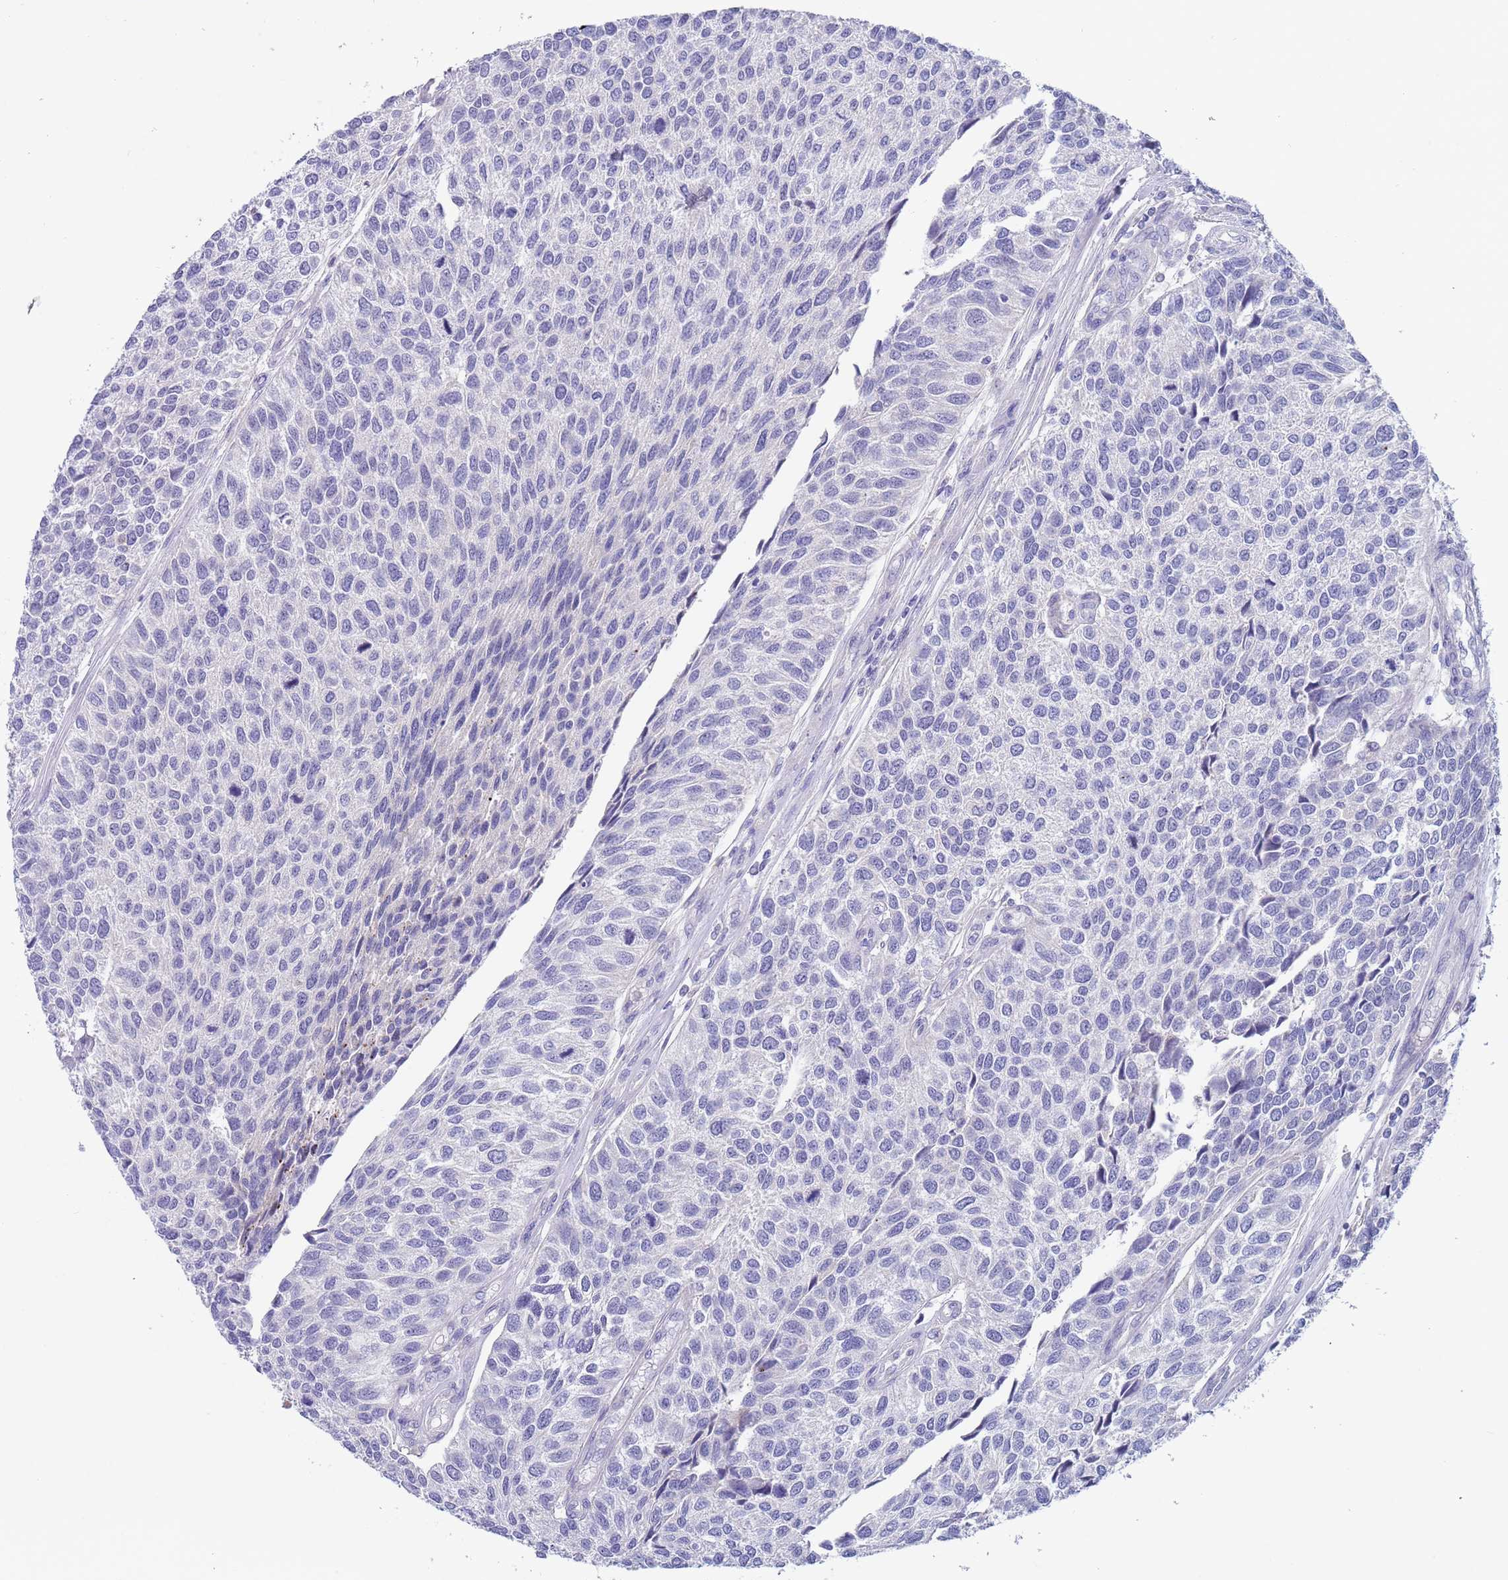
{"staining": {"intensity": "negative", "quantity": "none", "location": "none"}, "tissue": "urothelial cancer", "cell_type": "Tumor cells", "image_type": "cancer", "snomed": [{"axis": "morphology", "description": "Urothelial carcinoma, NOS"}, {"axis": "topography", "description": "Urinary bladder"}], "caption": "An immunohistochemistry histopathology image of urothelial cancer is shown. There is no staining in tumor cells of urothelial cancer.", "gene": "TYW1", "patient": {"sex": "male", "age": 55}}